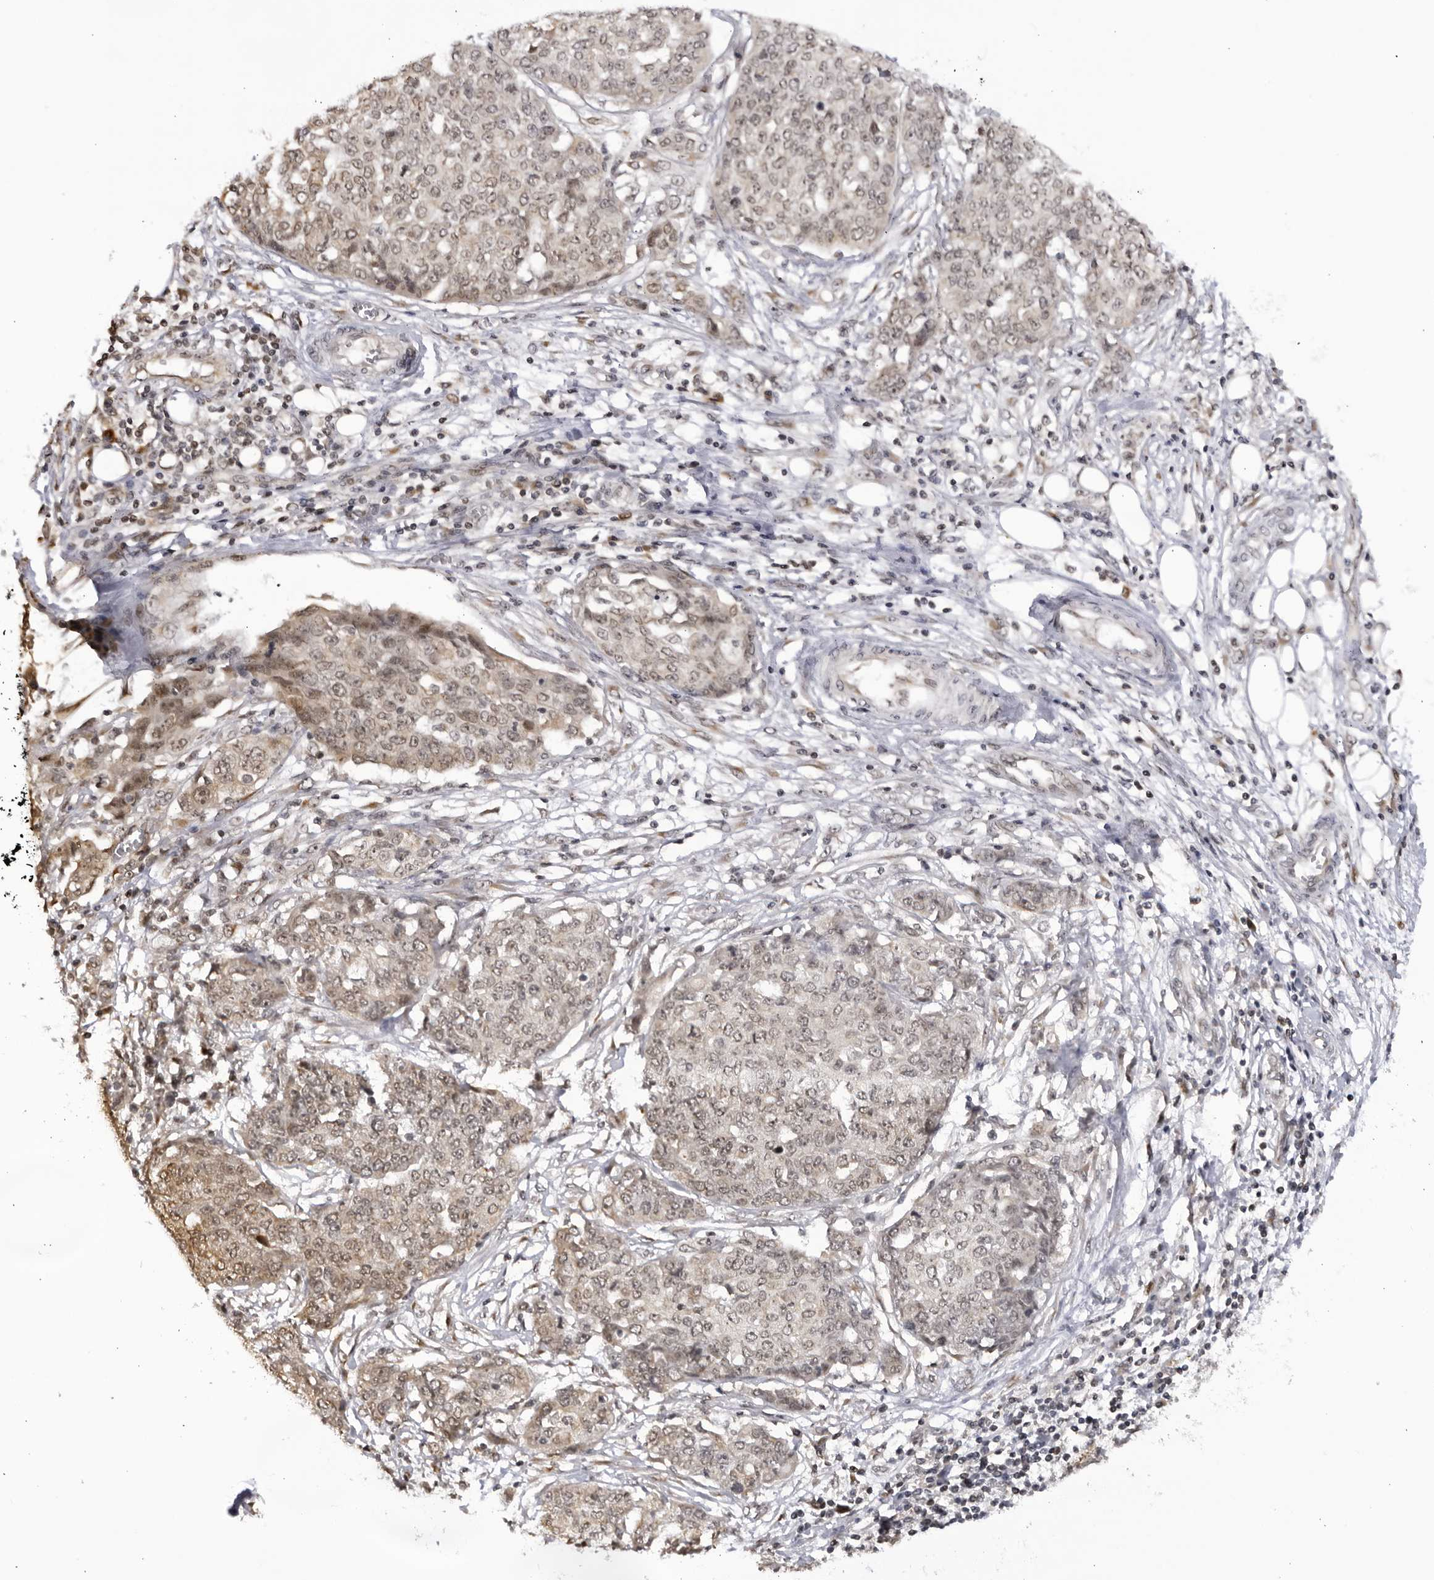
{"staining": {"intensity": "weak", "quantity": ">75%", "location": "nuclear"}, "tissue": "ovarian cancer", "cell_type": "Tumor cells", "image_type": "cancer", "snomed": [{"axis": "morphology", "description": "Cystadenocarcinoma, serous, NOS"}, {"axis": "topography", "description": "Soft tissue"}, {"axis": "topography", "description": "Ovary"}], "caption": "Weak nuclear positivity for a protein is identified in about >75% of tumor cells of ovarian cancer (serous cystadenocarcinoma) using IHC.", "gene": "RASGEF1C", "patient": {"sex": "female", "age": 57}}